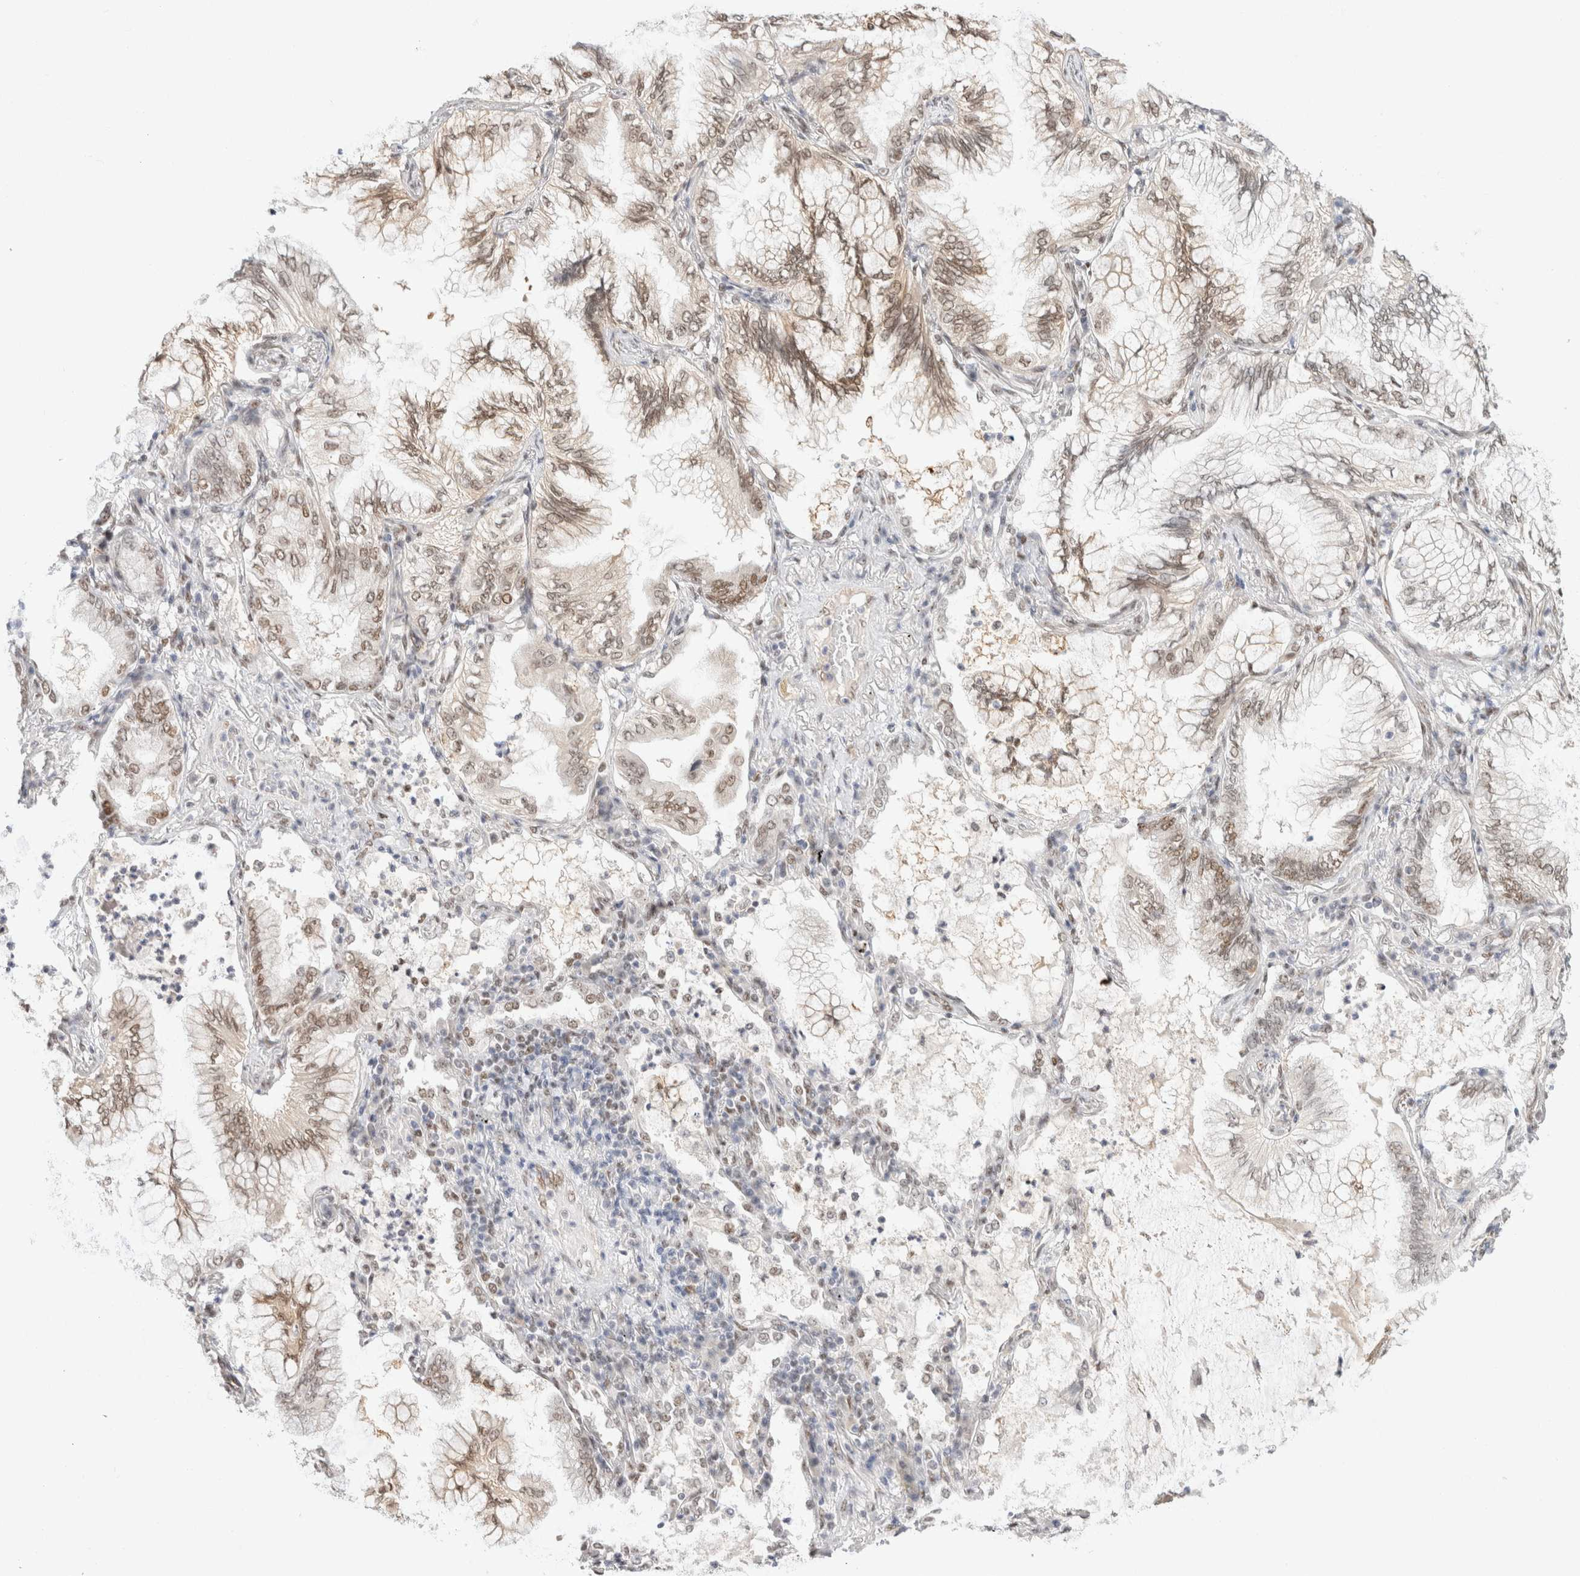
{"staining": {"intensity": "moderate", "quantity": "25%-75%", "location": "nuclear"}, "tissue": "lung cancer", "cell_type": "Tumor cells", "image_type": "cancer", "snomed": [{"axis": "morphology", "description": "Adenocarcinoma, NOS"}, {"axis": "topography", "description": "Lung"}], "caption": "This micrograph displays IHC staining of human lung adenocarcinoma, with medium moderate nuclear positivity in approximately 25%-75% of tumor cells.", "gene": "ZNF768", "patient": {"sex": "female", "age": 70}}